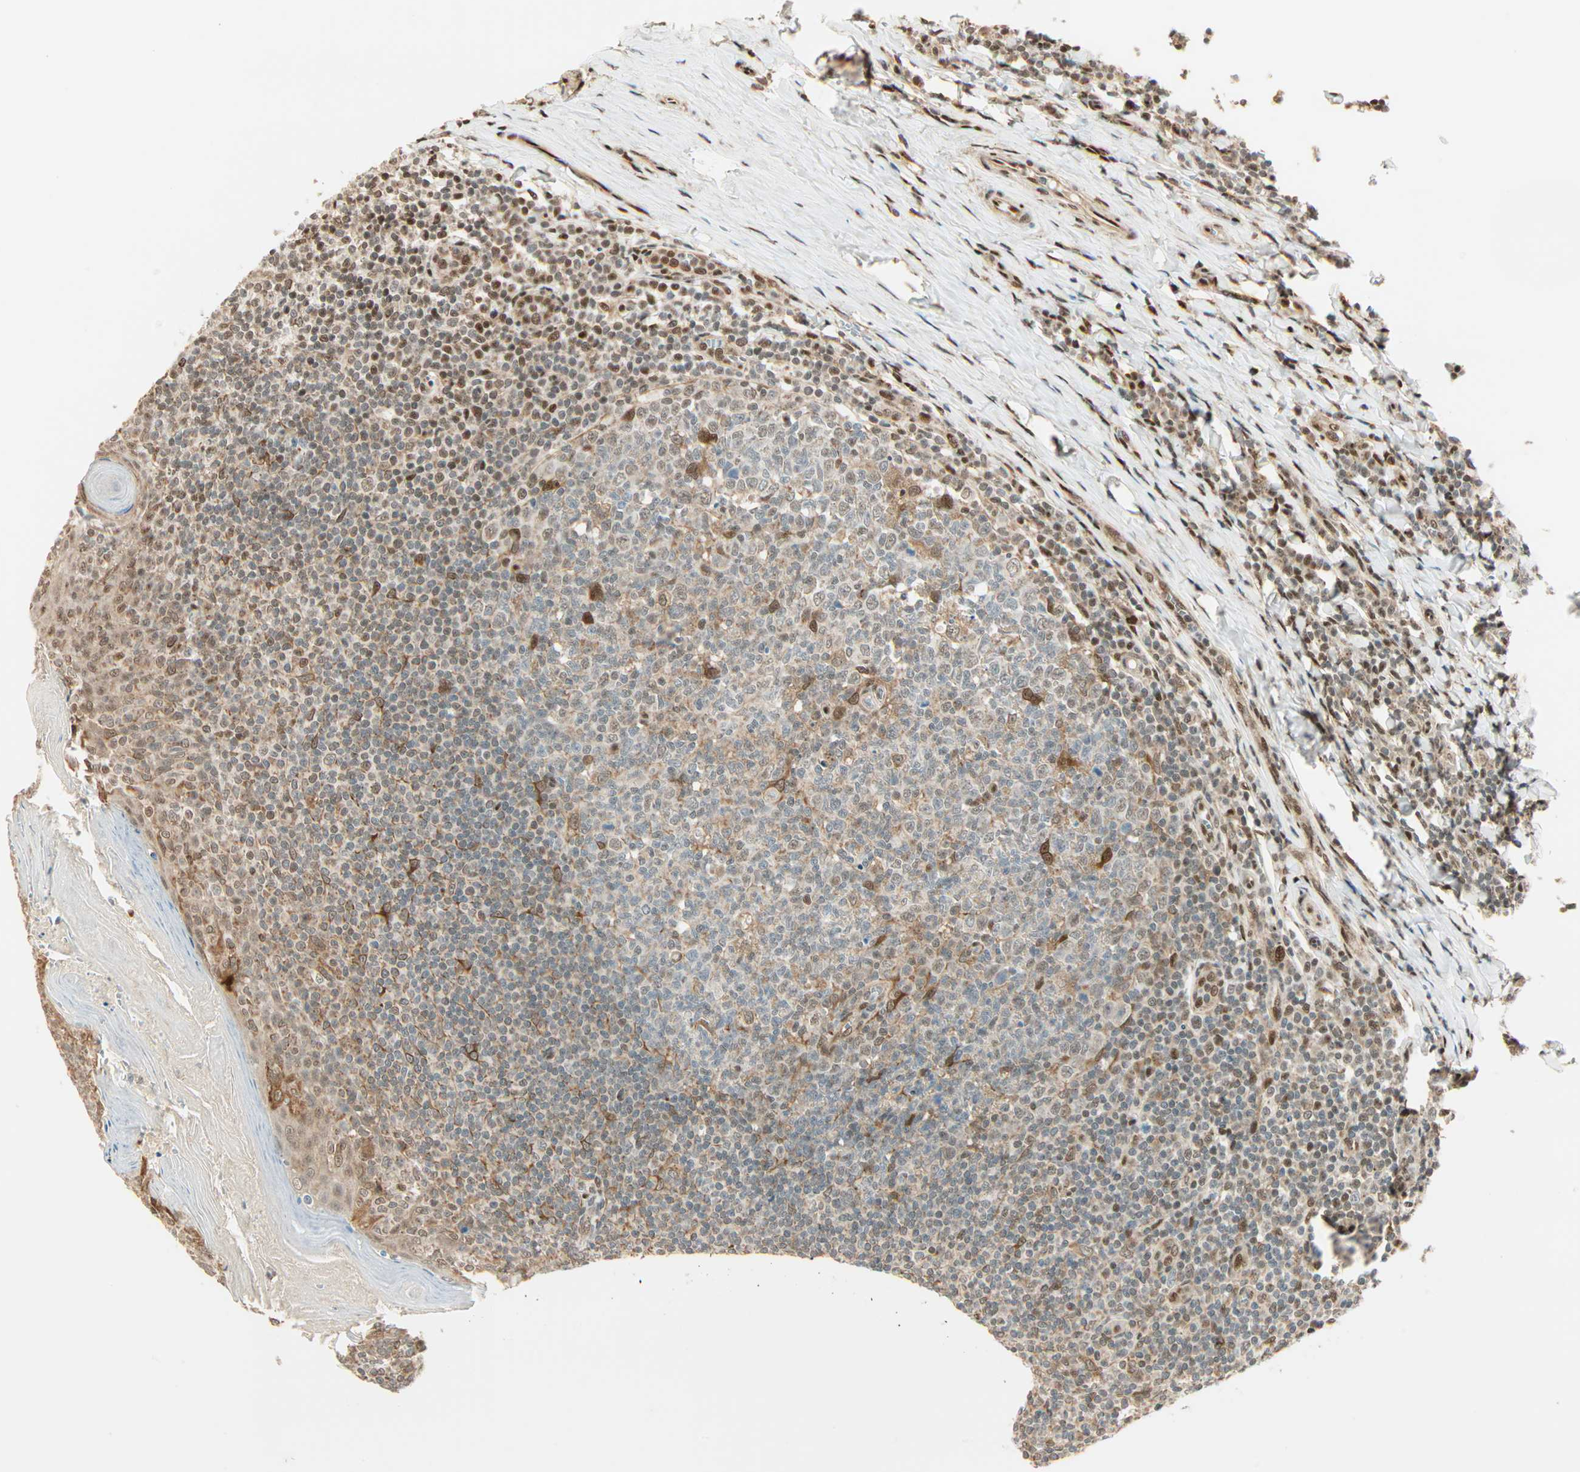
{"staining": {"intensity": "moderate", "quantity": "<25%", "location": "cytoplasmic/membranous,nuclear"}, "tissue": "tonsil", "cell_type": "Germinal center cells", "image_type": "normal", "snomed": [{"axis": "morphology", "description": "Normal tissue, NOS"}, {"axis": "topography", "description": "Tonsil"}], "caption": "A photomicrograph of human tonsil stained for a protein reveals moderate cytoplasmic/membranous,nuclear brown staining in germinal center cells. The protein of interest is shown in brown color, while the nuclei are stained blue.", "gene": "PNPLA6", "patient": {"sex": "male", "age": 31}}